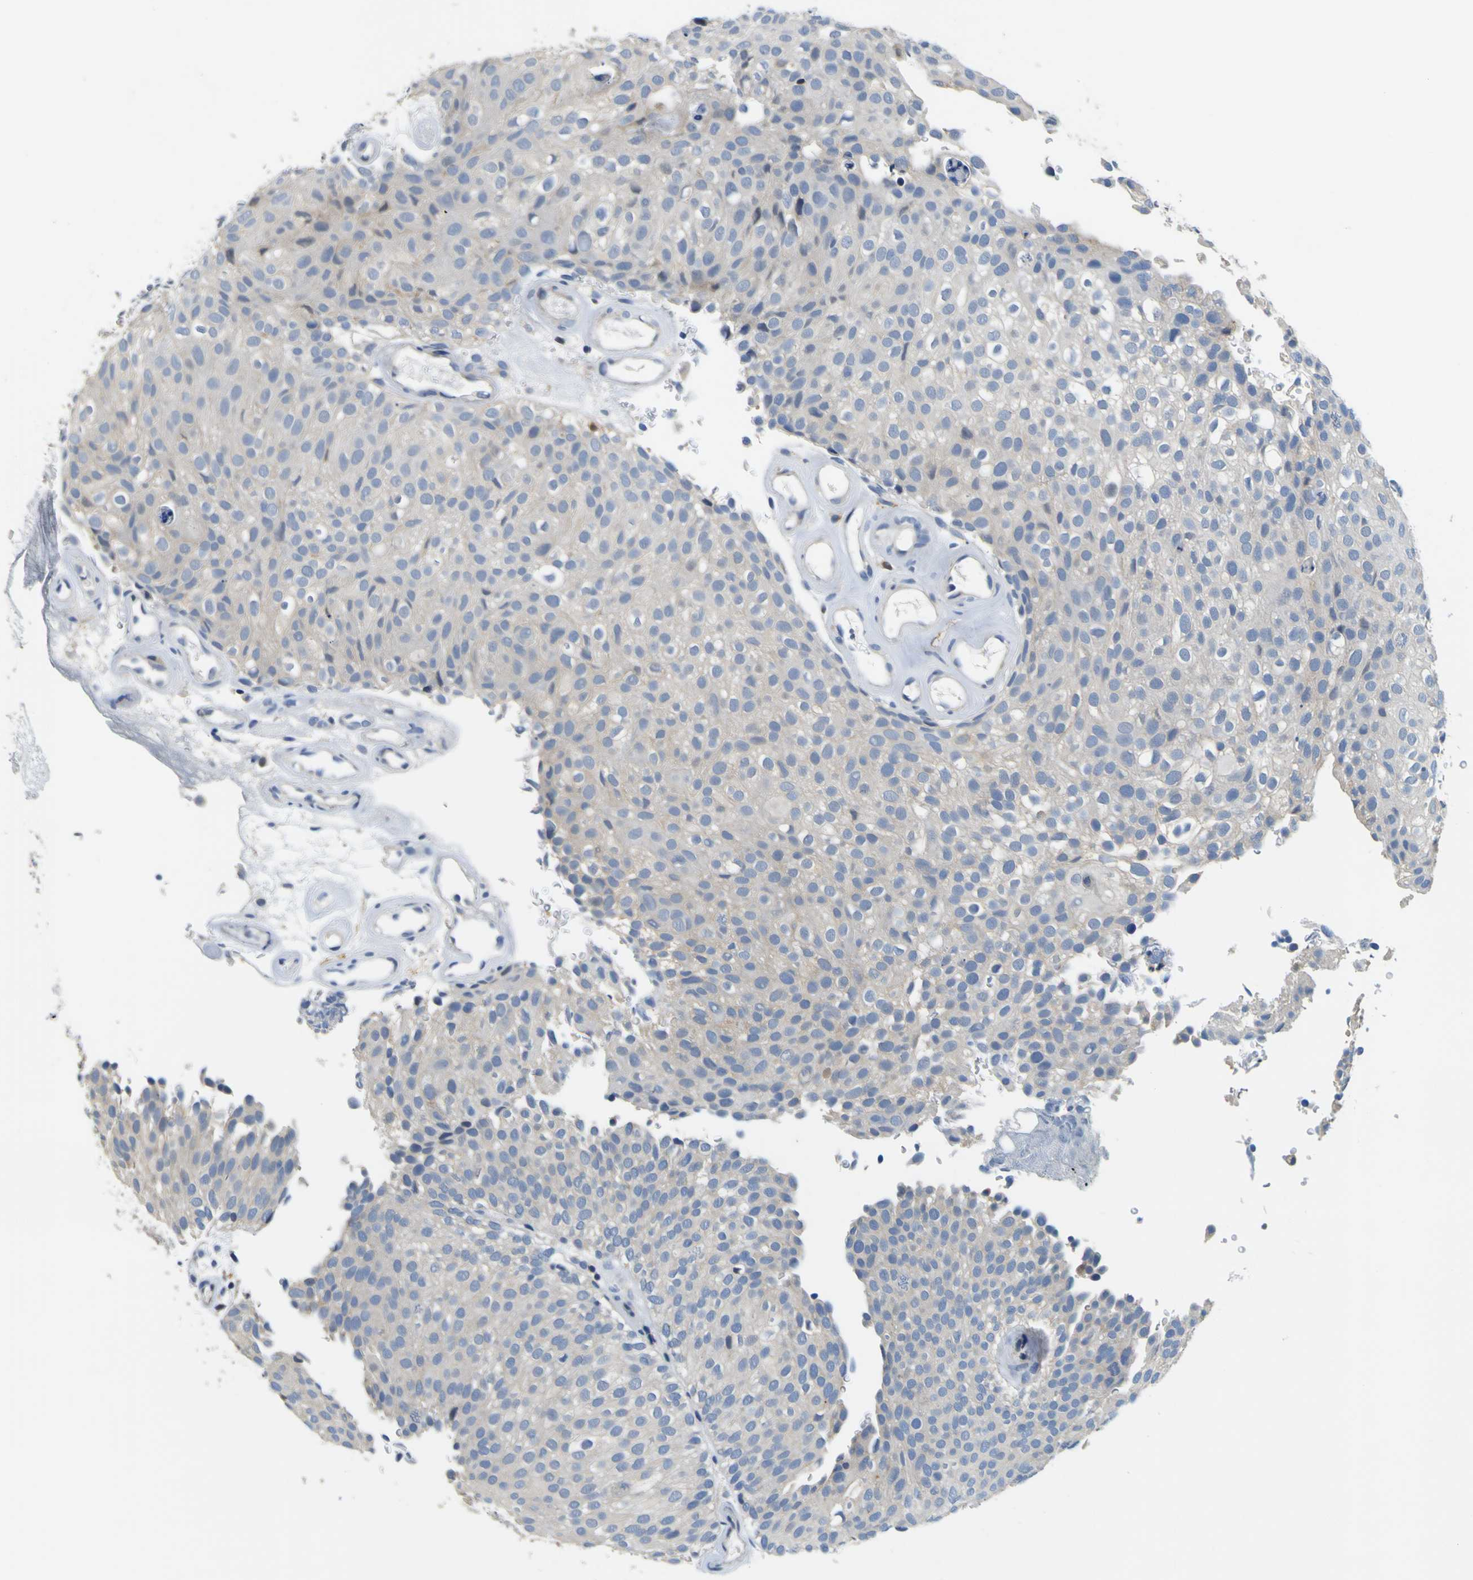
{"staining": {"intensity": "weak", "quantity": ">75%", "location": "cytoplasmic/membranous"}, "tissue": "urothelial cancer", "cell_type": "Tumor cells", "image_type": "cancer", "snomed": [{"axis": "morphology", "description": "Urothelial carcinoma, Low grade"}, {"axis": "topography", "description": "Urinary bladder"}], "caption": "Immunohistochemistry (IHC) micrograph of urothelial cancer stained for a protein (brown), which reveals low levels of weak cytoplasmic/membranous expression in about >75% of tumor cells.", "gene": "TNIK", "patient": {"sex": "male", "age": 78}}